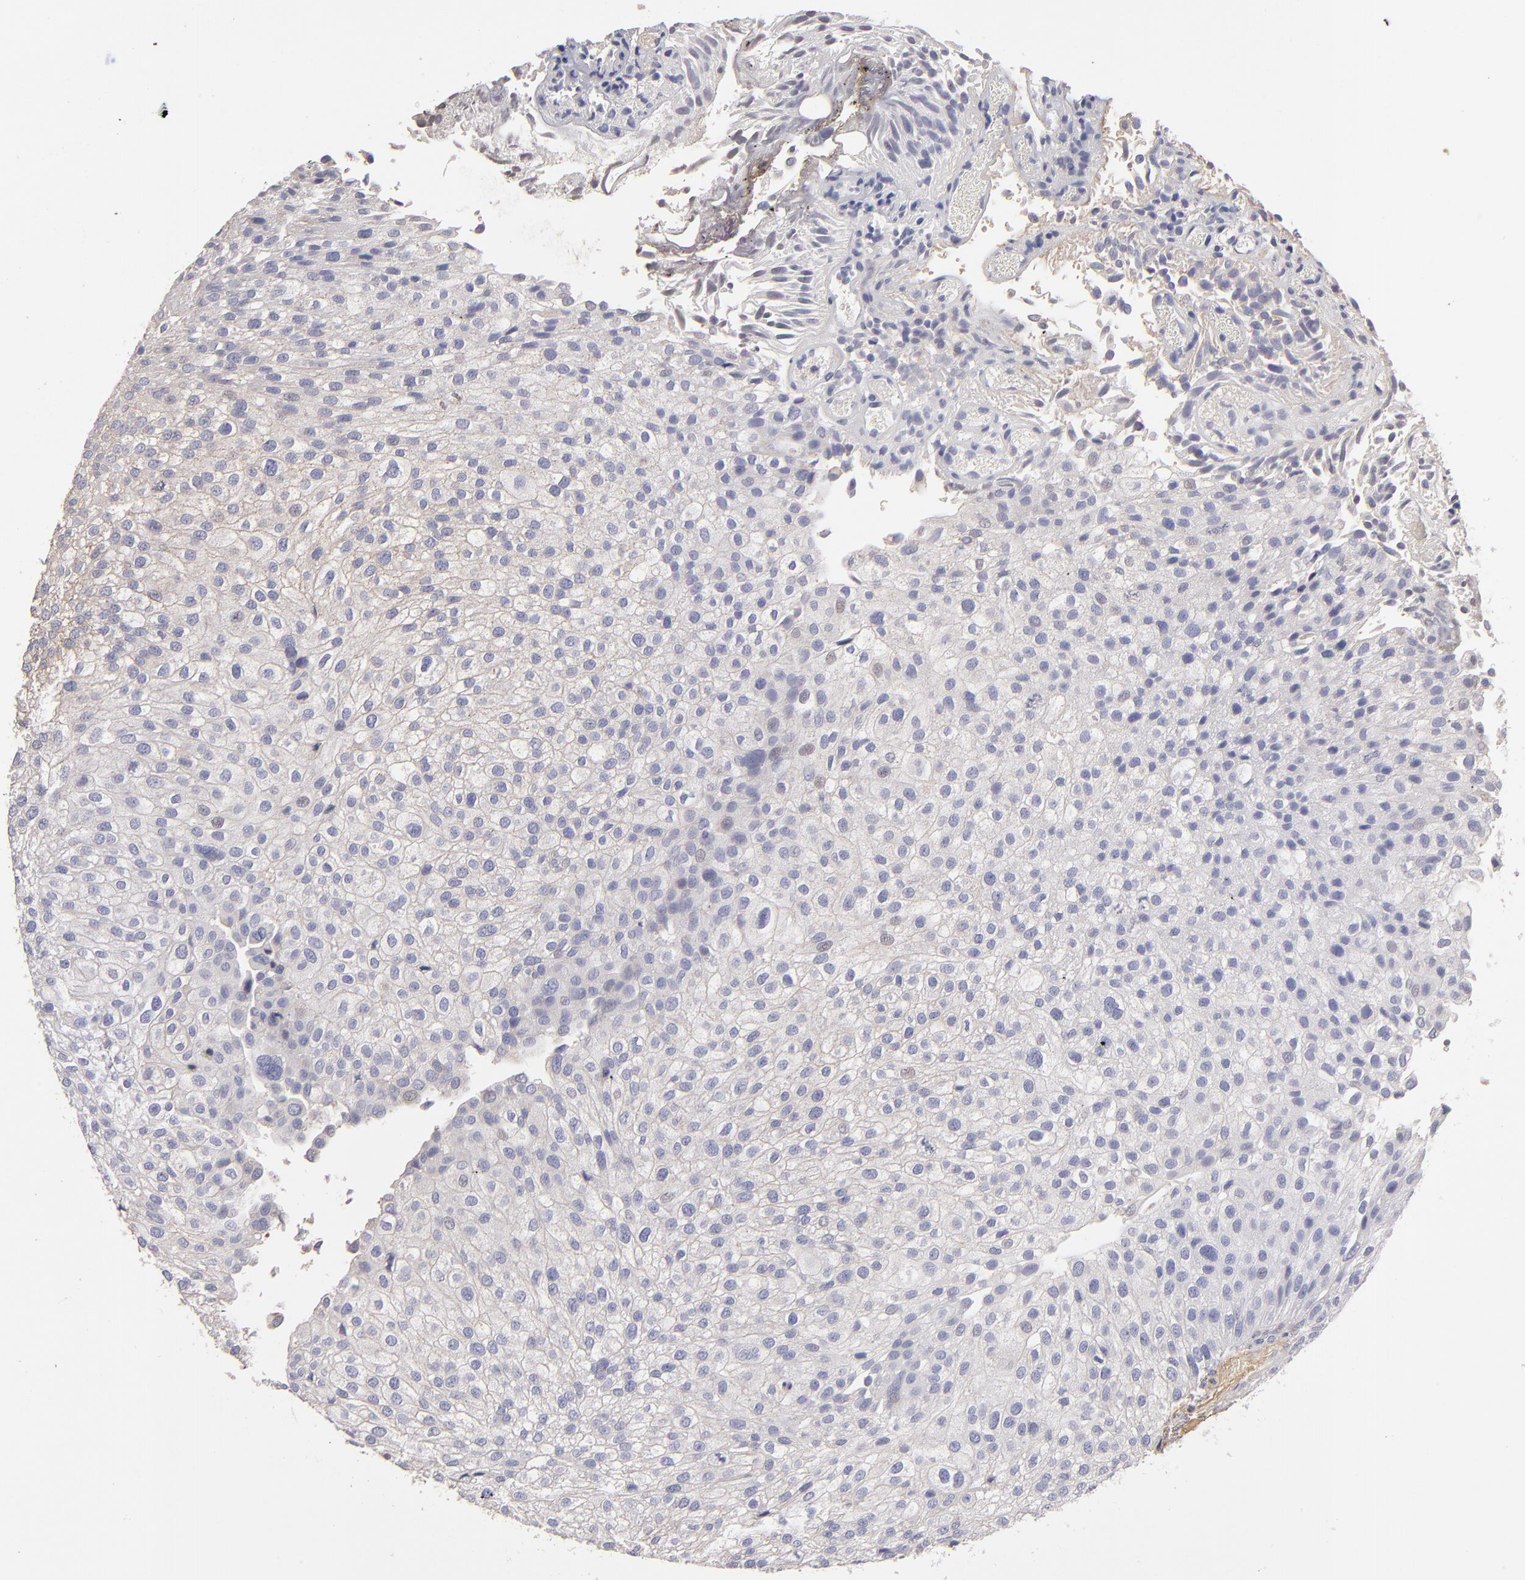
{"staining": {"intensity": "negative", "quantity": "none", "location": "none"}, "tissue": "urothelial cancer", "cell_type": "Tumor cells", "image_type": "cancer", "snomed": [{"axis": "morphology", "description": "Urothelial carcinoma, Low grade"}, {"axis": "topography", "description": "Urinary bladder"}], "caption": "Immunohistochemistry image of human urothelial carcinoma (low-grade) stained for a protein (brown), which shows no expression in tumor cells.", "gene": "ABCC4", "patient": {"sex": "female", "age": 89}}